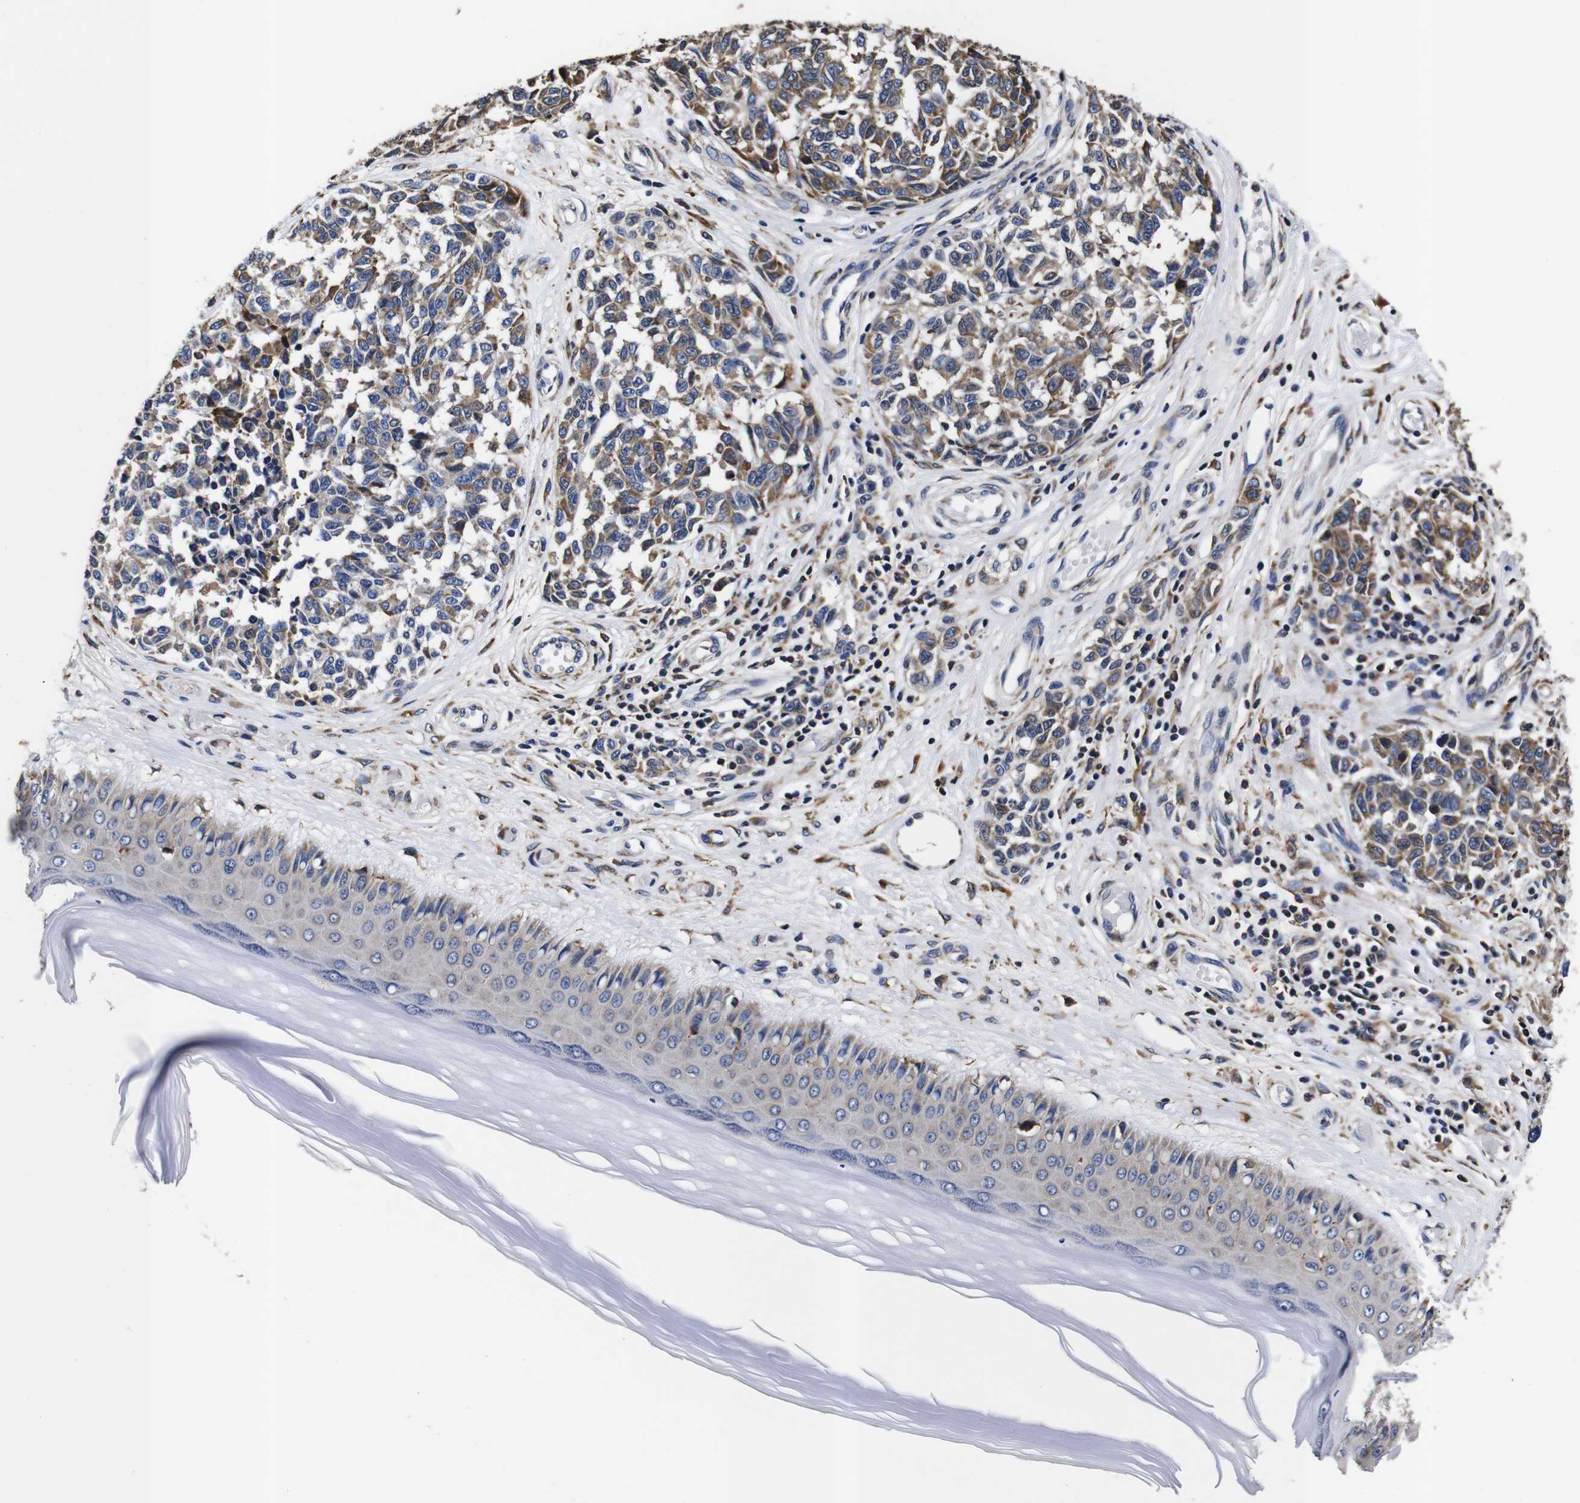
{"staining": {"intensity": "moderate", "quantity": ">75%", "location": "cytoplasmic/membranous"}, "tissue": "melanoma", "cell_type": "Tumor cells", "image_type": "cancer", "snomed": [{"axis": "morphology", "description": "Malignant melanoma, NOS"}, {"axis": "topography", "description": "Skin"}], "caption": "Human melanoma stained with a protein marker displays moderate staining in tumor cells.", "gene": "PPIB", "patient": {"sex": "female", "age": 64}}